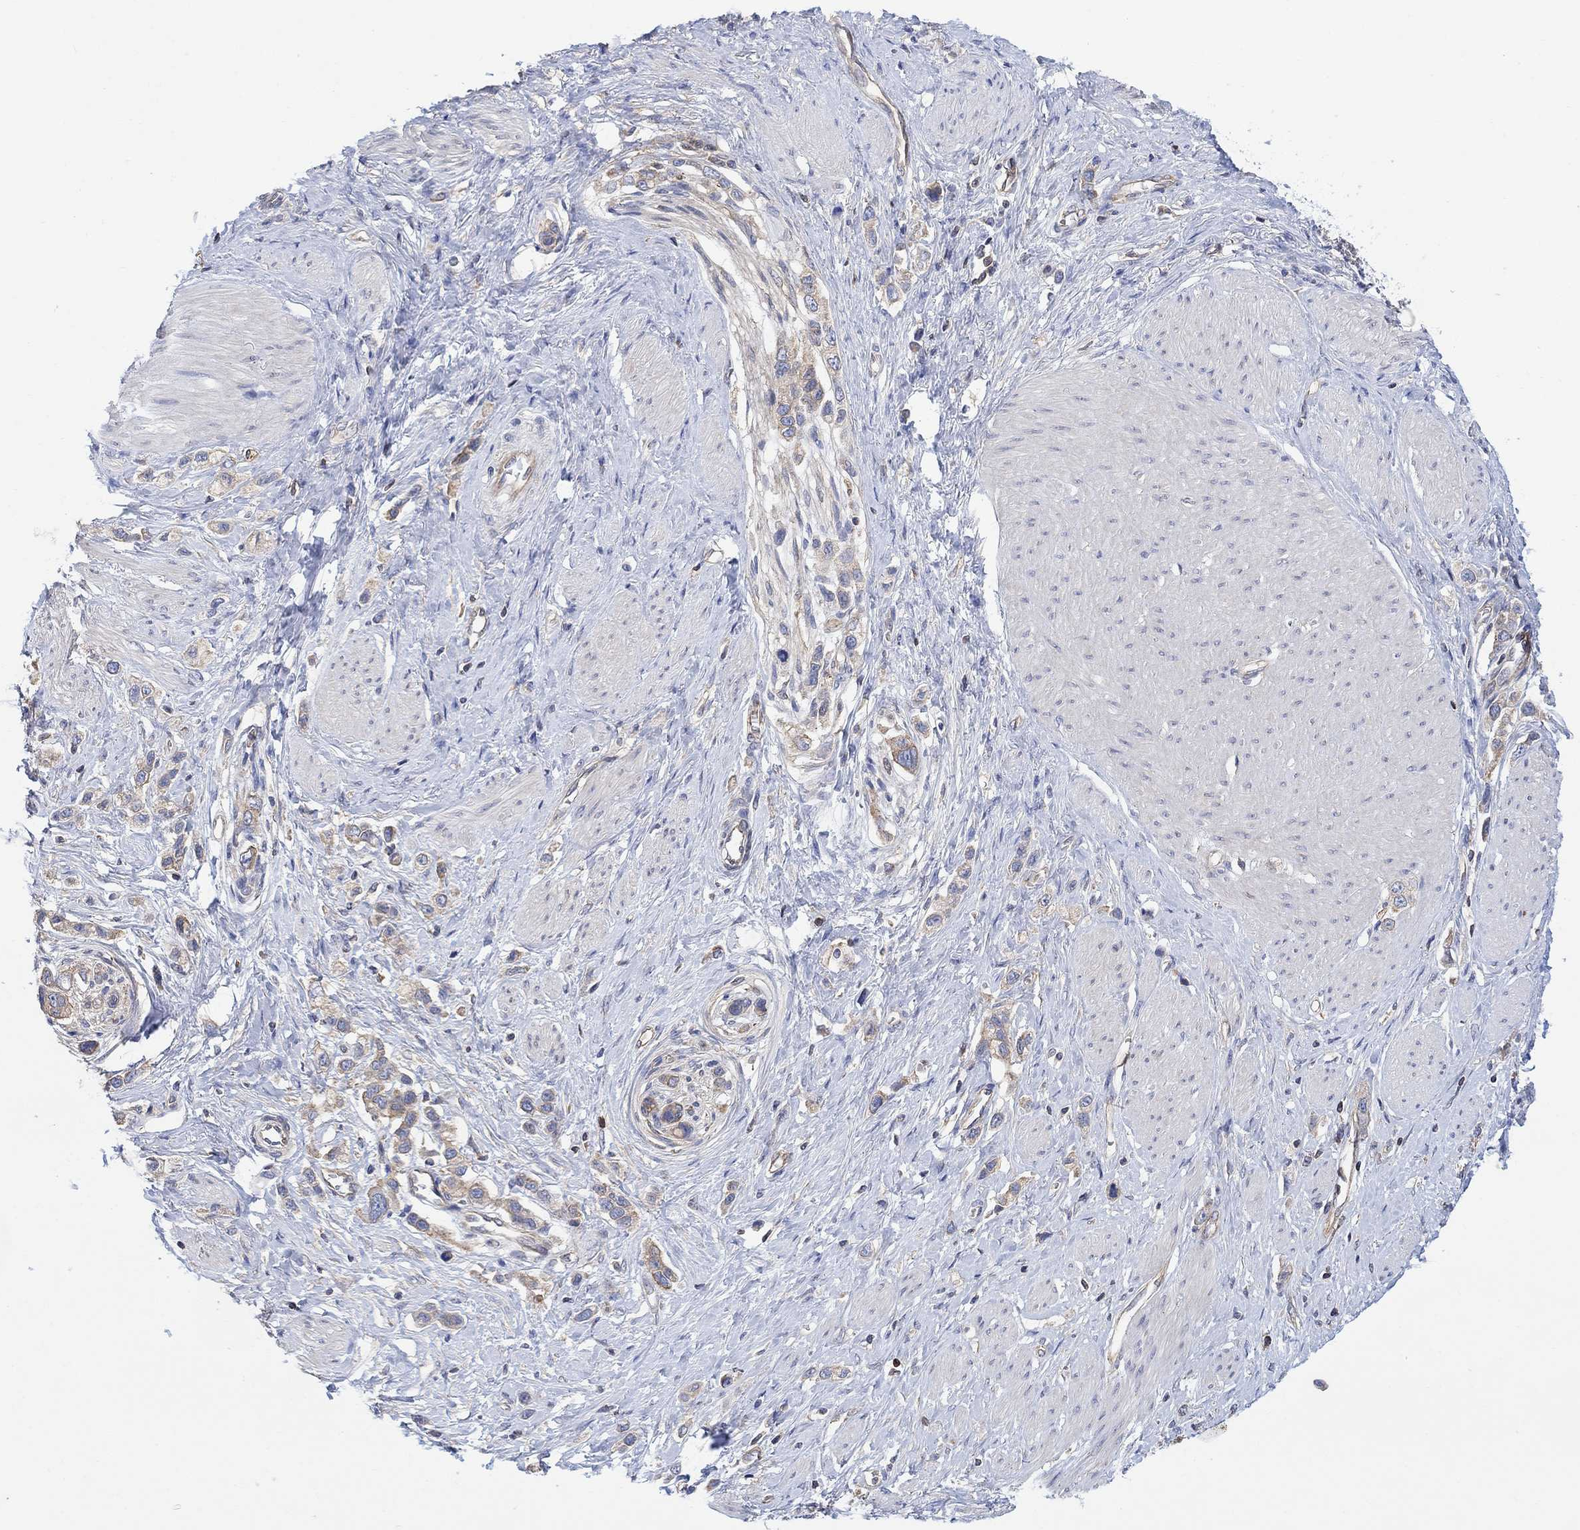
{"staining": {"intensity": "moderate", "quantity": "<25%", "location": "cytoplasmic/membranous"}, "tissue": "stomach cancer", "cell_type": "Tumor cells", "image_type": "cancer", "snomed": [{"axis": "morphology", "description": "Normal tissue, NOS"}, {"axis": "morphology", "description": "Adenocarcinoma, NOS"}, {"axis": "morphology", "description": "Adenocarcinoma, High grade"}, {"axis": "topography", "description": "Stomach, upper"}, {"axis": "topography", "description": "Stomach"}], "caption": "The micrograph demonstrates a brown stain indicating the presence of a protein in the cytoplasmic/membranous of tumor cells in adenocarcinoma (stomach).", "gene": "GBP5", "patient": {"sex": "female", "age": 65}}